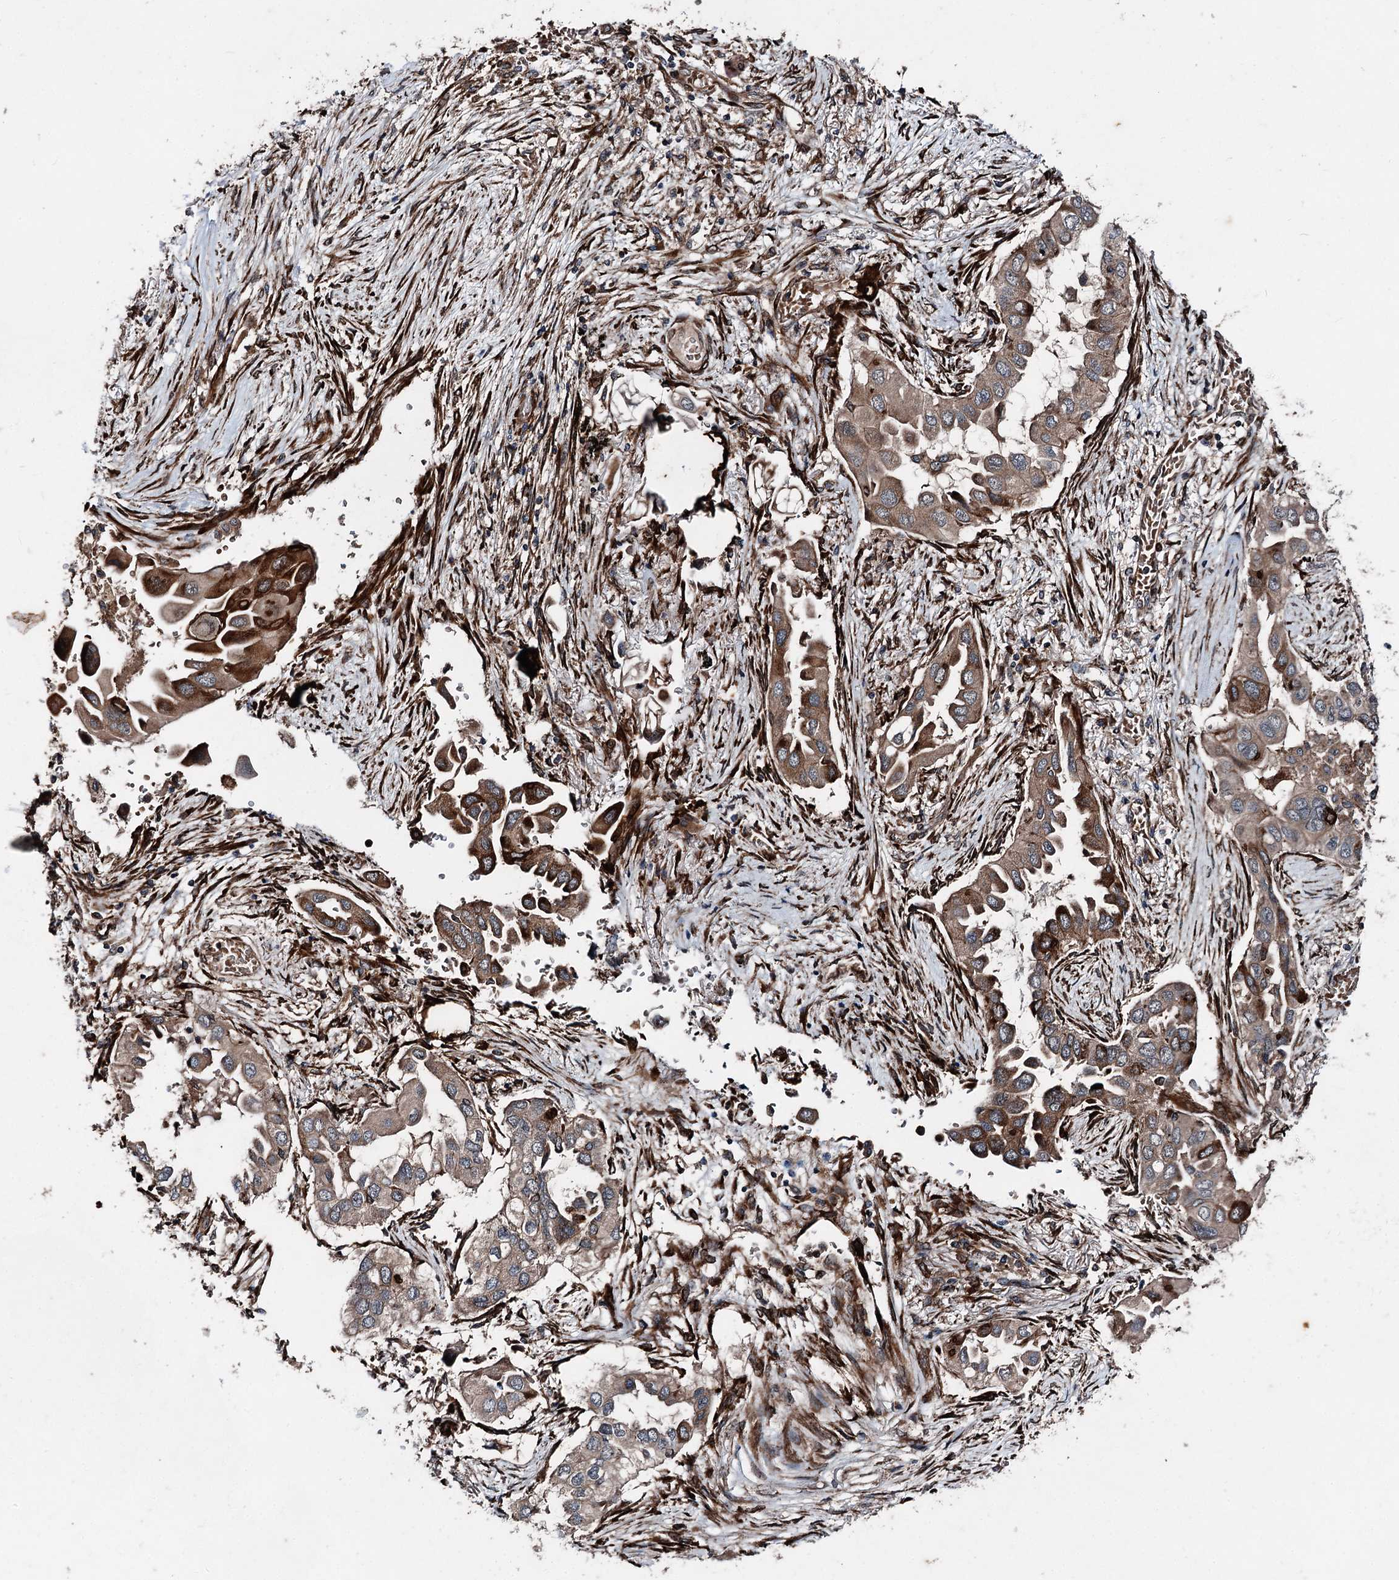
{"staining": {"intensity": "moderate", "quantity": ">75%", "location": "cytoplasmic/membranous"}, "tissue": "lung cancer", "cell_type": "Tumor cells", "image_type": "cancer", "snomed": [{"axis": "morphology", "description": "Adenocarcinoma, NOS"}, {"axis": "topography", "description": "Lung"}], "caption": "Human lung cancer (adenocarcinoma) stained with a protein marker shows moderate staining in tumor cells.", "gene": "DDIAS", "patient": {"sex": "female", "age": 76}}